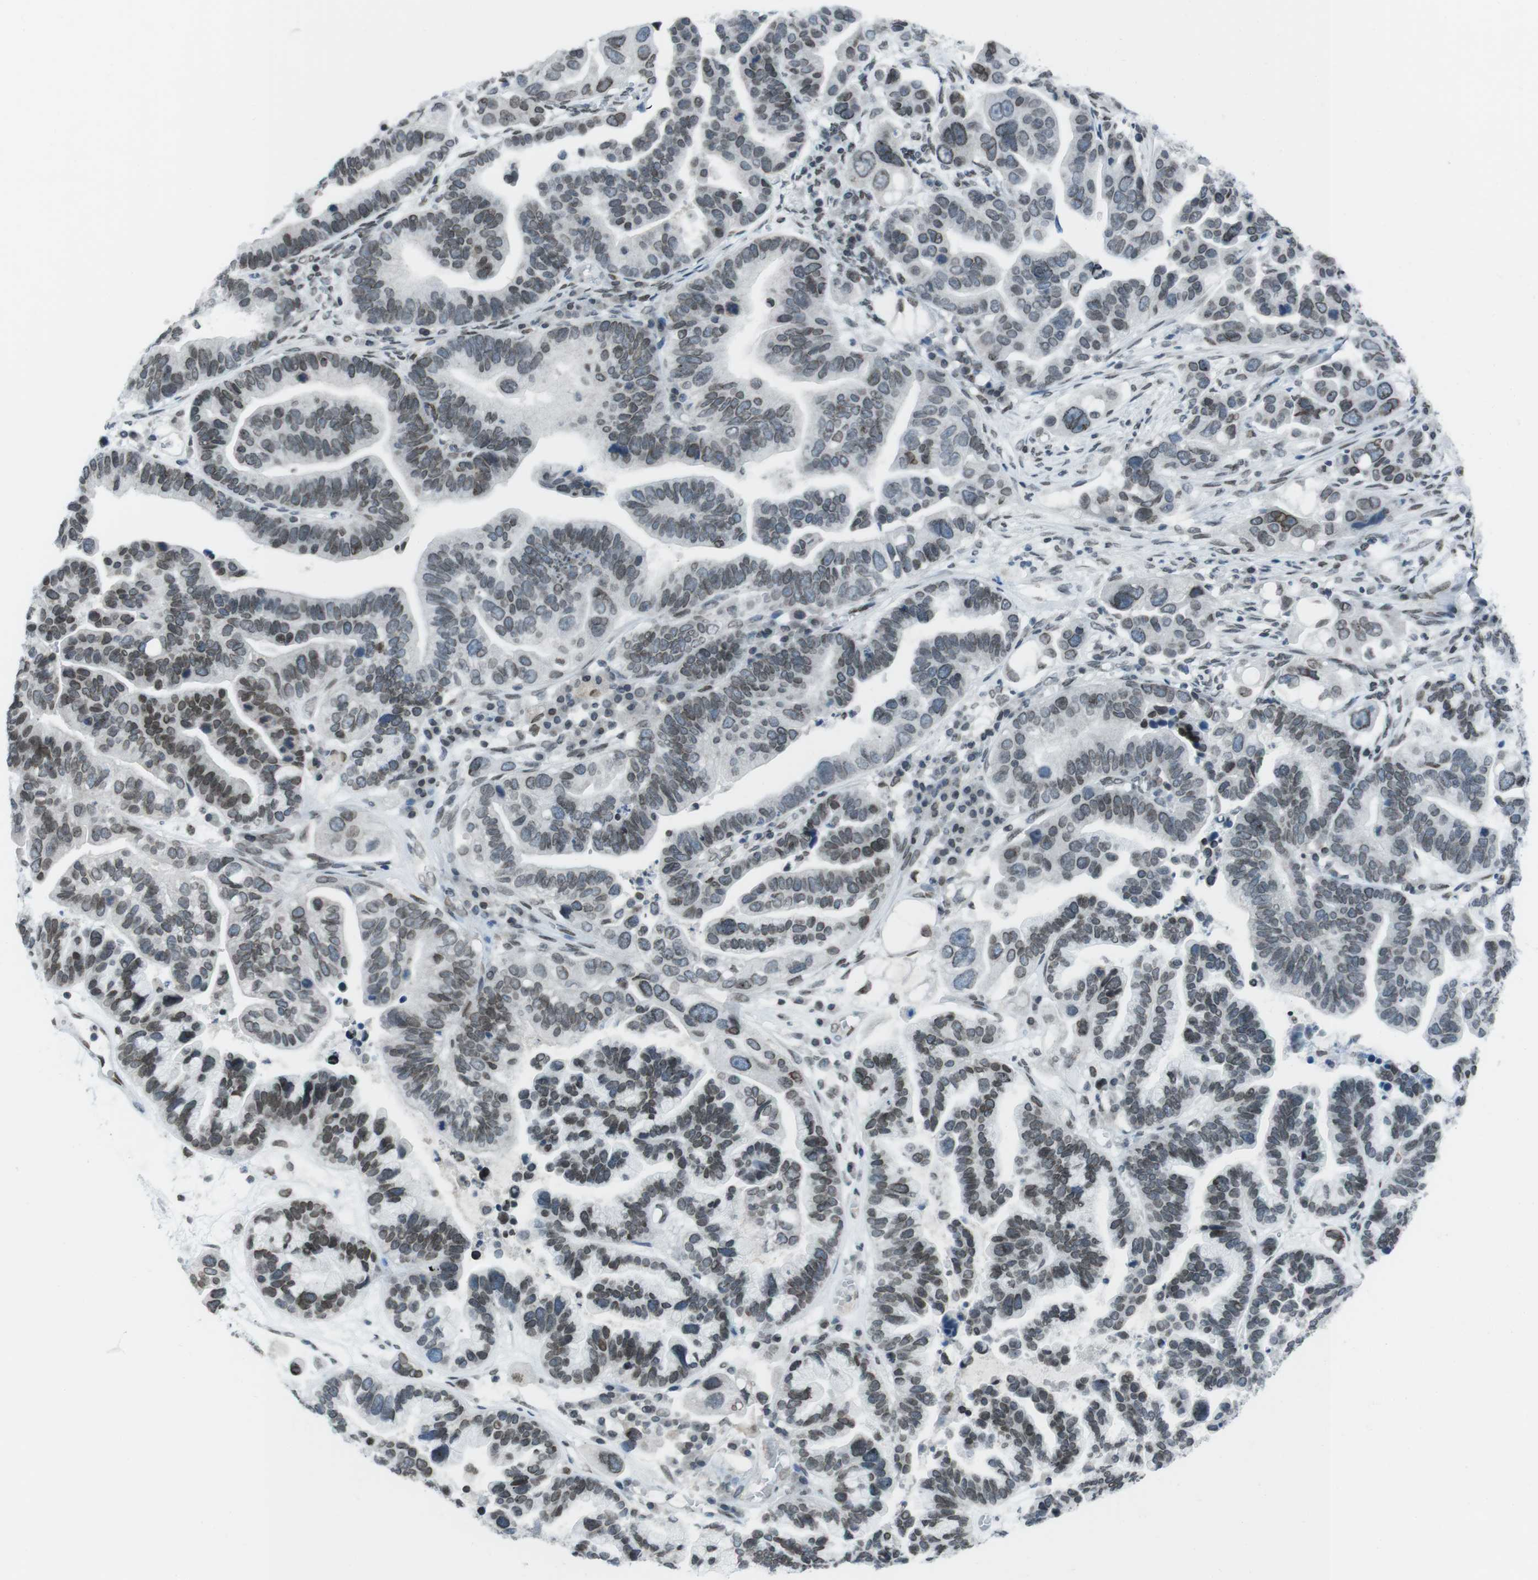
{"staining": {"intensity": "moderate", "quantity": "25%-75%", "location": "cytoplasmic/membranous,nuclear"}, "tissue": "ovarian cancer", "cell_type": "Tumor cells", "image_type": "cancer", "snomed": [{"axis": "morphology", "description": "Cystadenocarcinoma, serous, NOS"}, {"axis": "topography", "description": "Ovary"}], "caption": "Ovarian serous cystadenocarcinoma stained for a protein (brown) displays moderate cytoplasmic/membranous and nuclear positive expression in approximately 25%-75% of tumor cells.", "gene": "MAD1L1", "patient": {"sex": "female", "age": 56}}